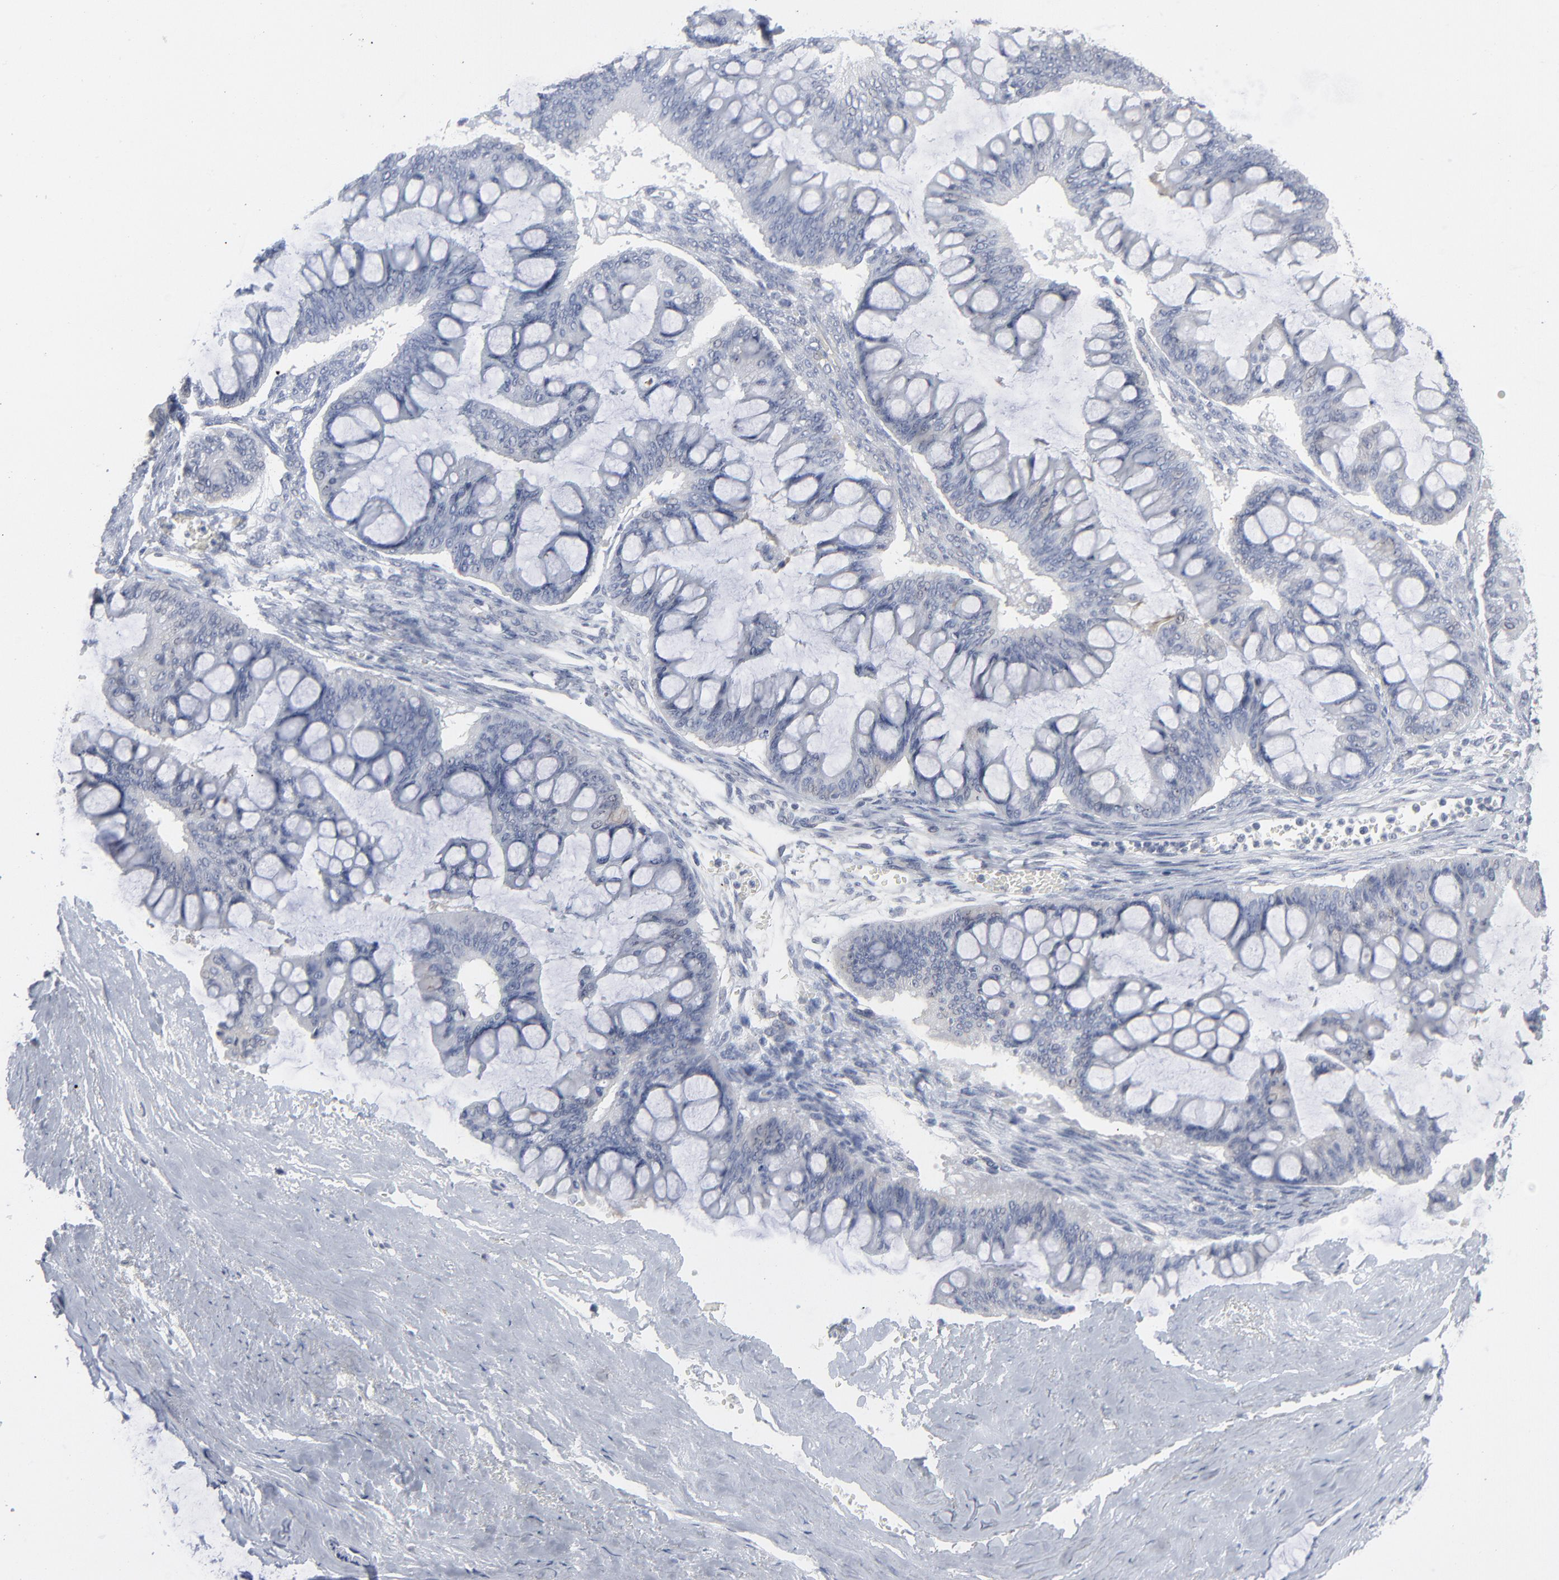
{"staining": {"intensity": "negative", "quantity": "none", "location": "none"}, "tissue": "ovarian cancer", "cell_type": "Tumor cells", "image_type": "cancer", "snomed": [{"axis": "morphology", "description": "Cystadenocarcinoma, mucinous, NOS"}, {"axis": "topography", "description": "Ovary"}], "caption": "An immunohistochemistry (IHC) histopathology image of mucinous cystadenocarcinoma (ovarian) is shown. There is no staining in tumor cells of mucinous cystadenocarcinoma (ovarian). Nuclei are stained in blue.", "gene": "PAGE1", "patient": {"sex": "female", "age": 73}}